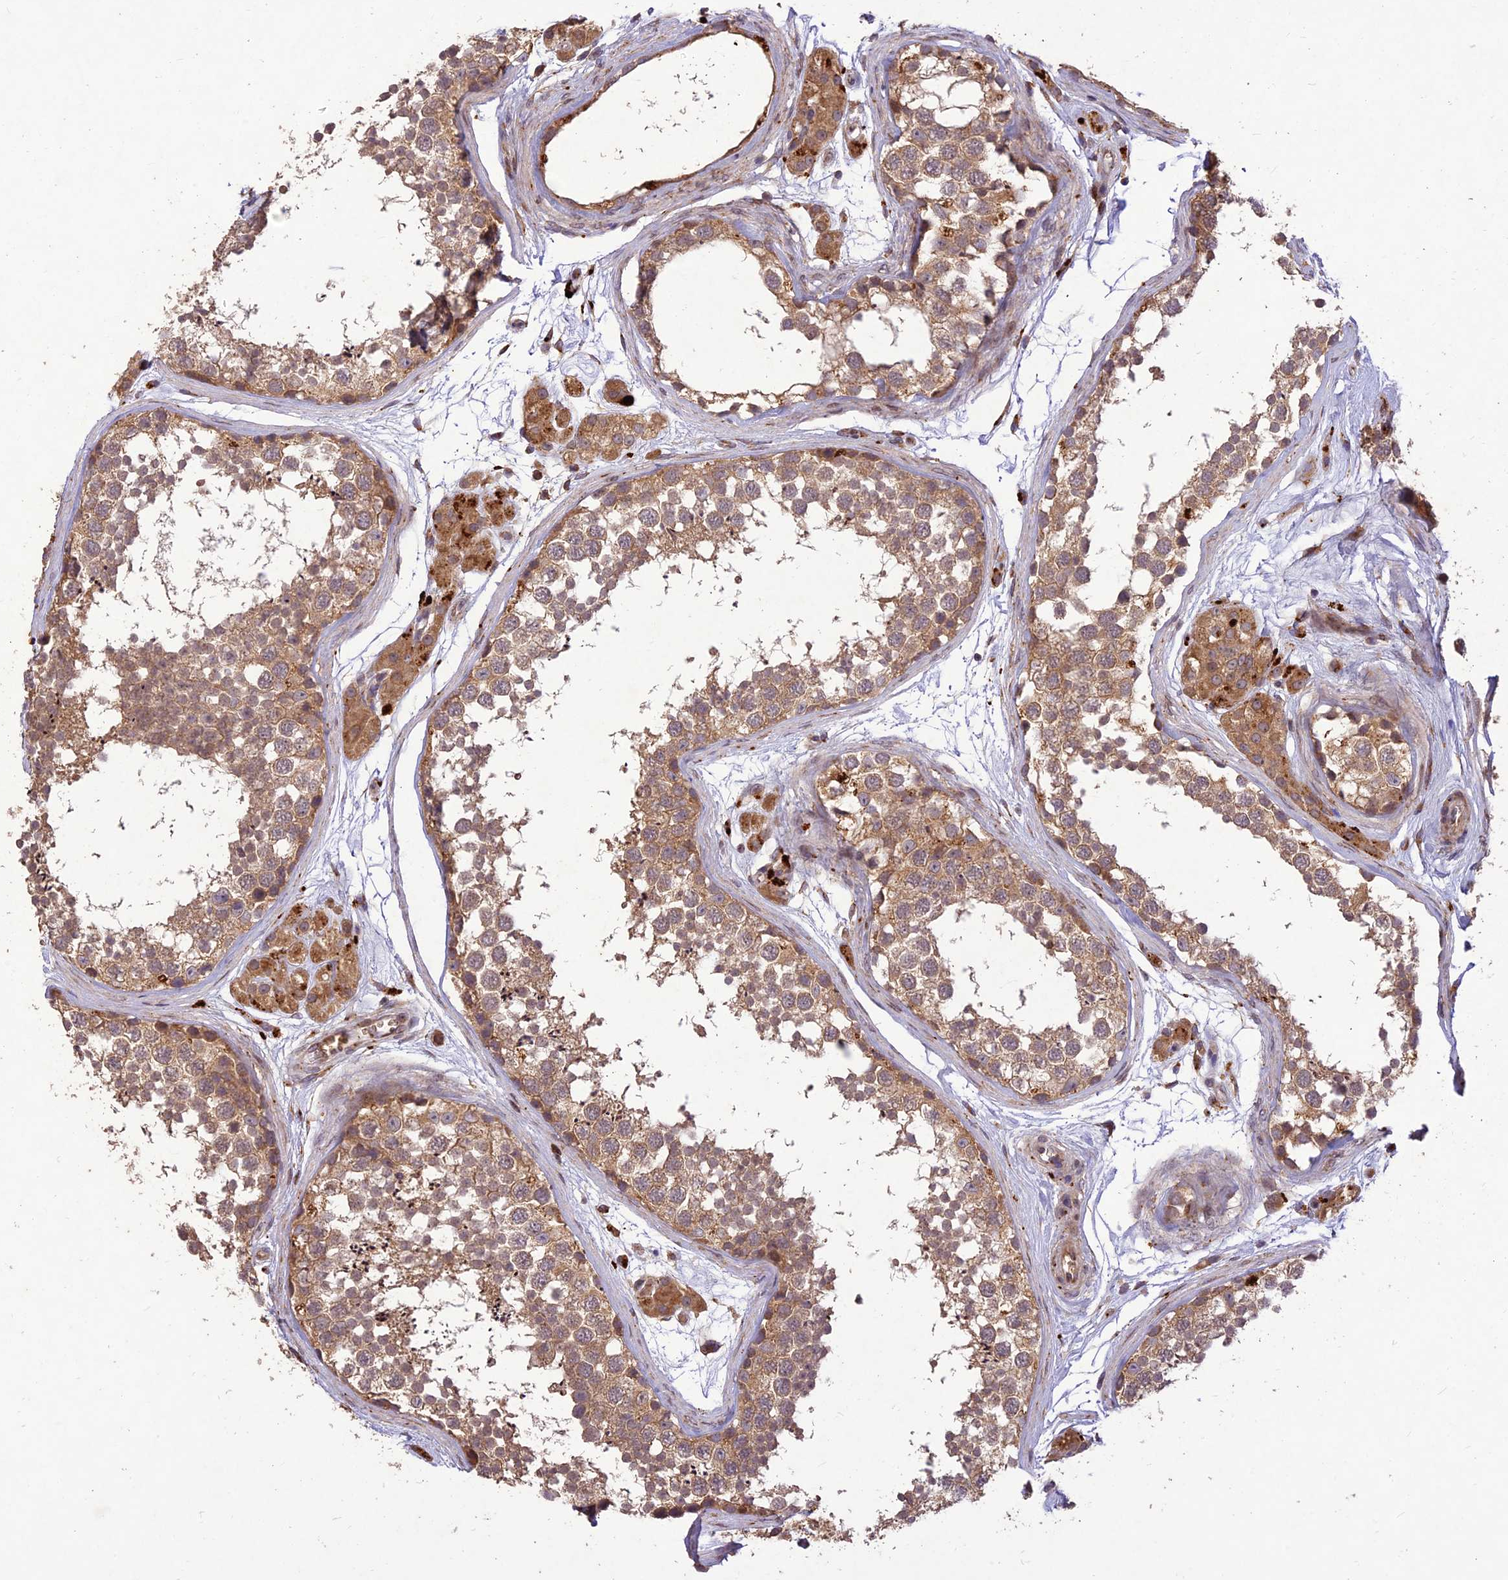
{"staining": {"intensity": "moderate", "quantity": ">75%", "location": "cytoplasmic/membranous"}, "tissue": "testis", "cell_type": "Cells in seminiferous ducts", "image_type": "normal", "snomed": [{"axis": "morphology", "description": "Normal tissue, NOS"}, {"axis": "topography", "description": "Testis"}], "caption": "DAB (3,3'-diaminobenzidine) immunohistochemical staining of unremarkable testis exhibits moderate cytoplasmic/membranous protein expression in about >75% of cells in seminiferous ducts.", "gene": "PPP1R11", "patient": {"sex": "male", "age": 56}}